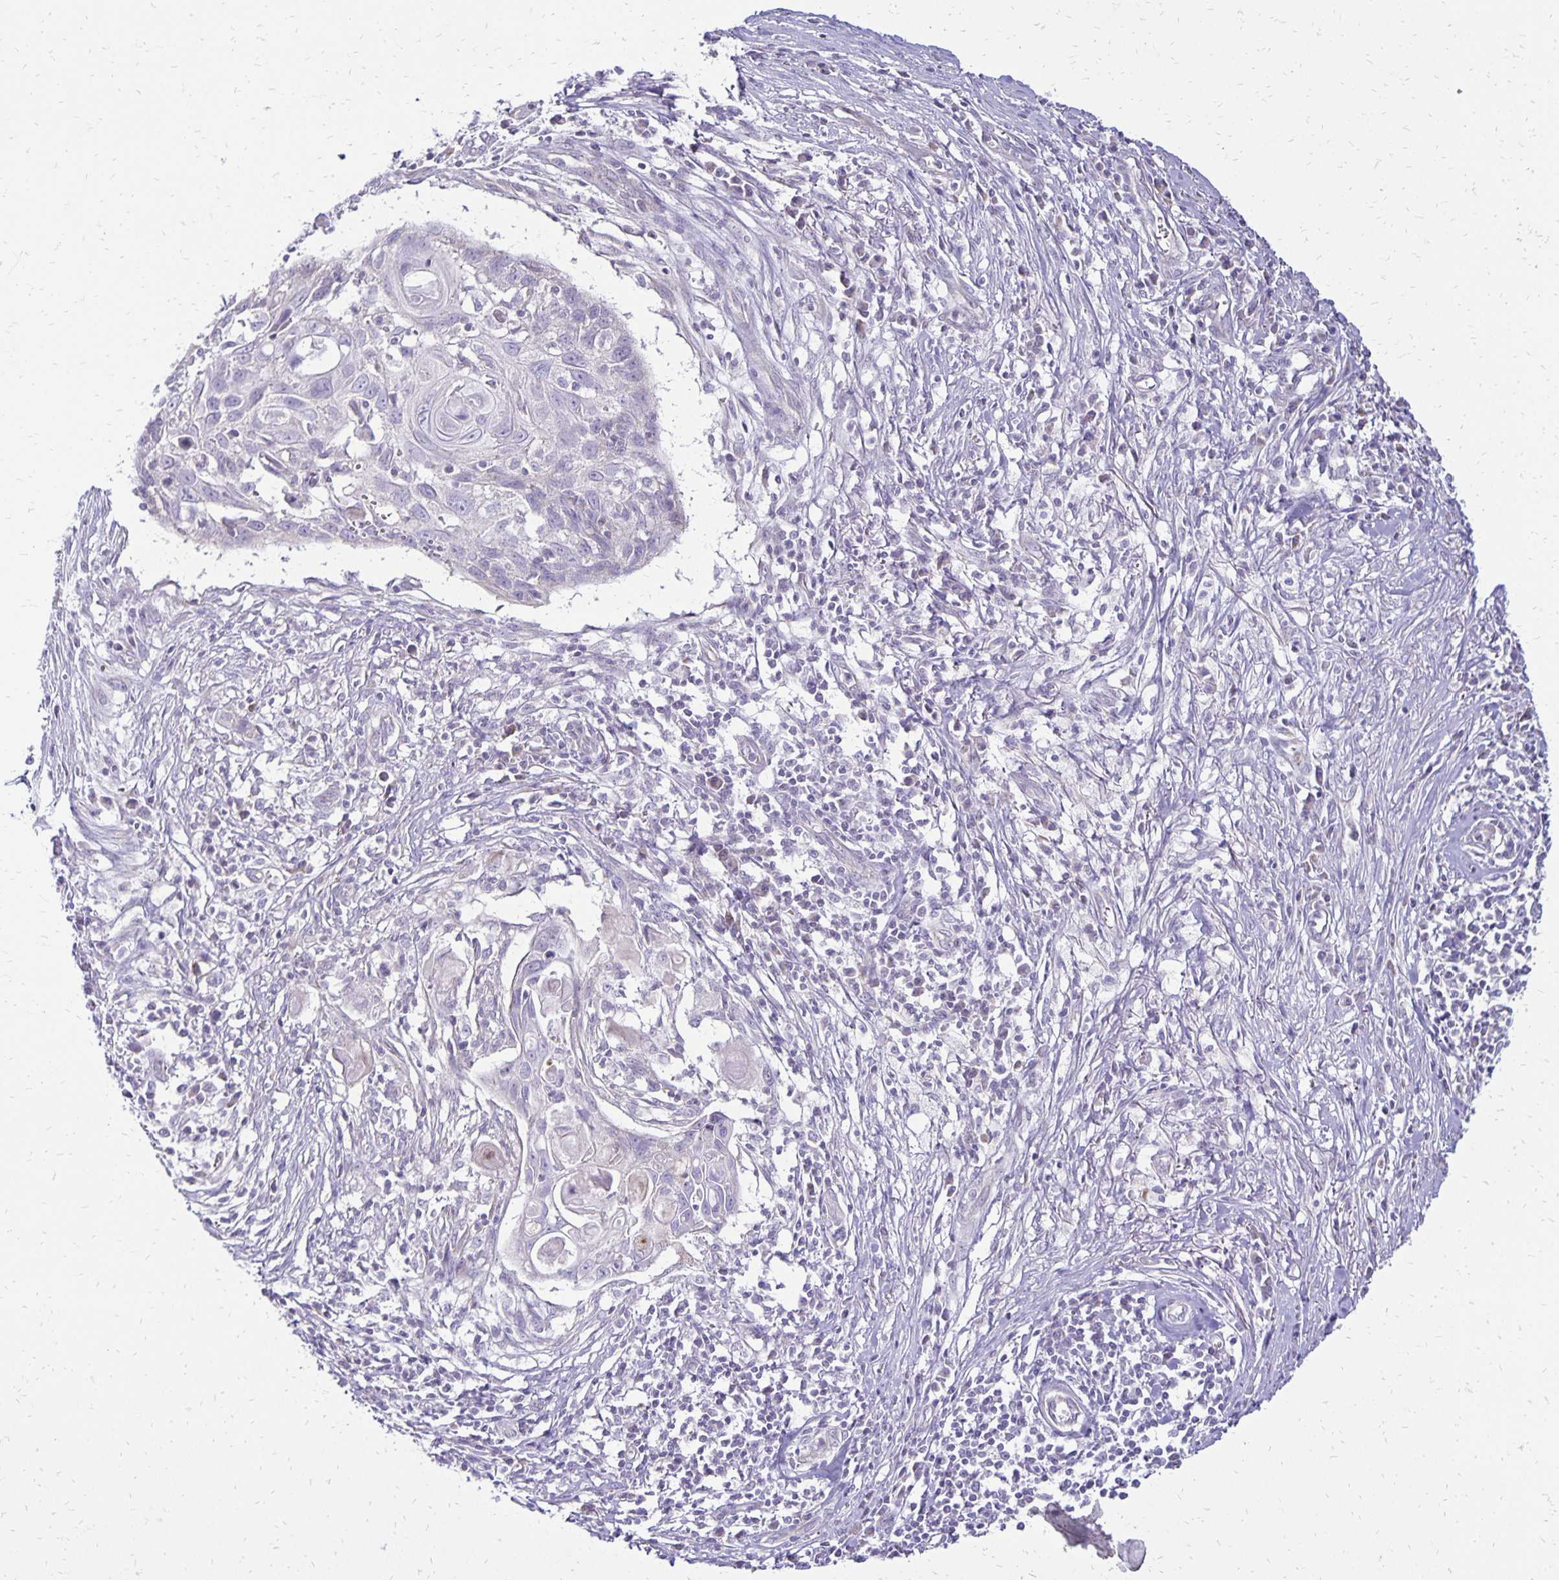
{"staining": {"intensity": "negative", "quantity": "none", "location": "none"}, "tissue": "skin cancer", "cell_type": "Tumor cells", "image_type": "cancer", "snomed": [{"axis": "morphology", "description": "Squamous cell carcinoma, NOS"}, {"axis": "topography", "description": "Skin"}, {"axis": "topography", "description": "Vulva"}], "caption": "Image shows no protein expression in tumor cells of skin cancer (squamous cell carcinoma) tissue.", "gene": "FN3K", "patient": {"sex": "female", "age": 83}}